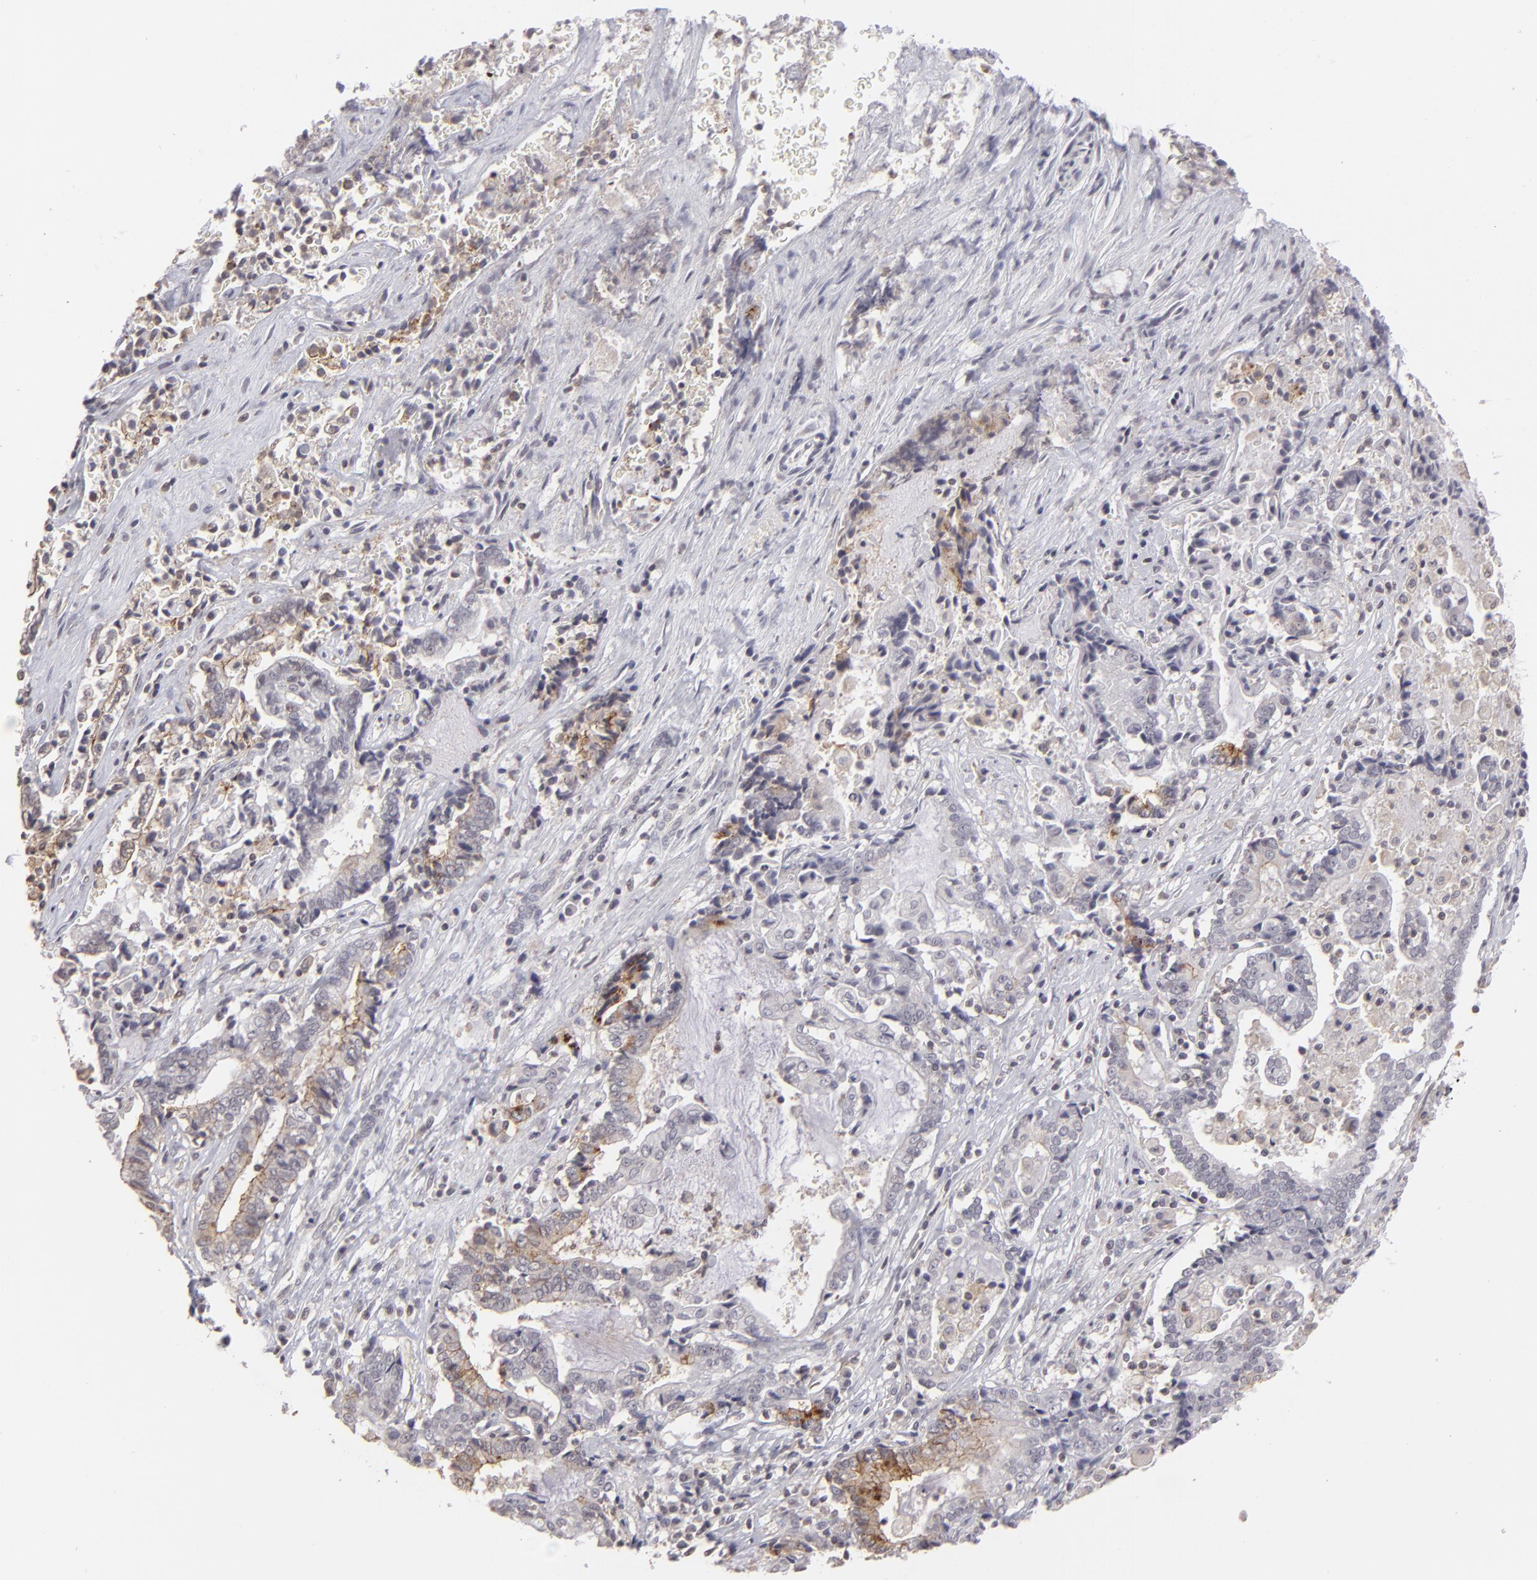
{"staining": {"intensity": "weak", "quantity": "25%-75%", "location": "cytoplasmic/membranous"}, "tissue": "liver cancer", "cell_type": "Tumor cells", "image_type": "cancer", "snomed": [{"axis": "morphology", "description": "Cholangiocarcinoma"}, {"axis": "topography", "description": "Liver"}], "caption": "High-power microscopy captured an immunohistochemistry (IHC) photomicrograph of liver cancer (cholangiocarcinoma), revealing weak cytoplasmic/membranous expression in approximately 25%-75% of tumor cells.", "gene": "CLDN2", "patient": {"sex": "male", "age": 57}}